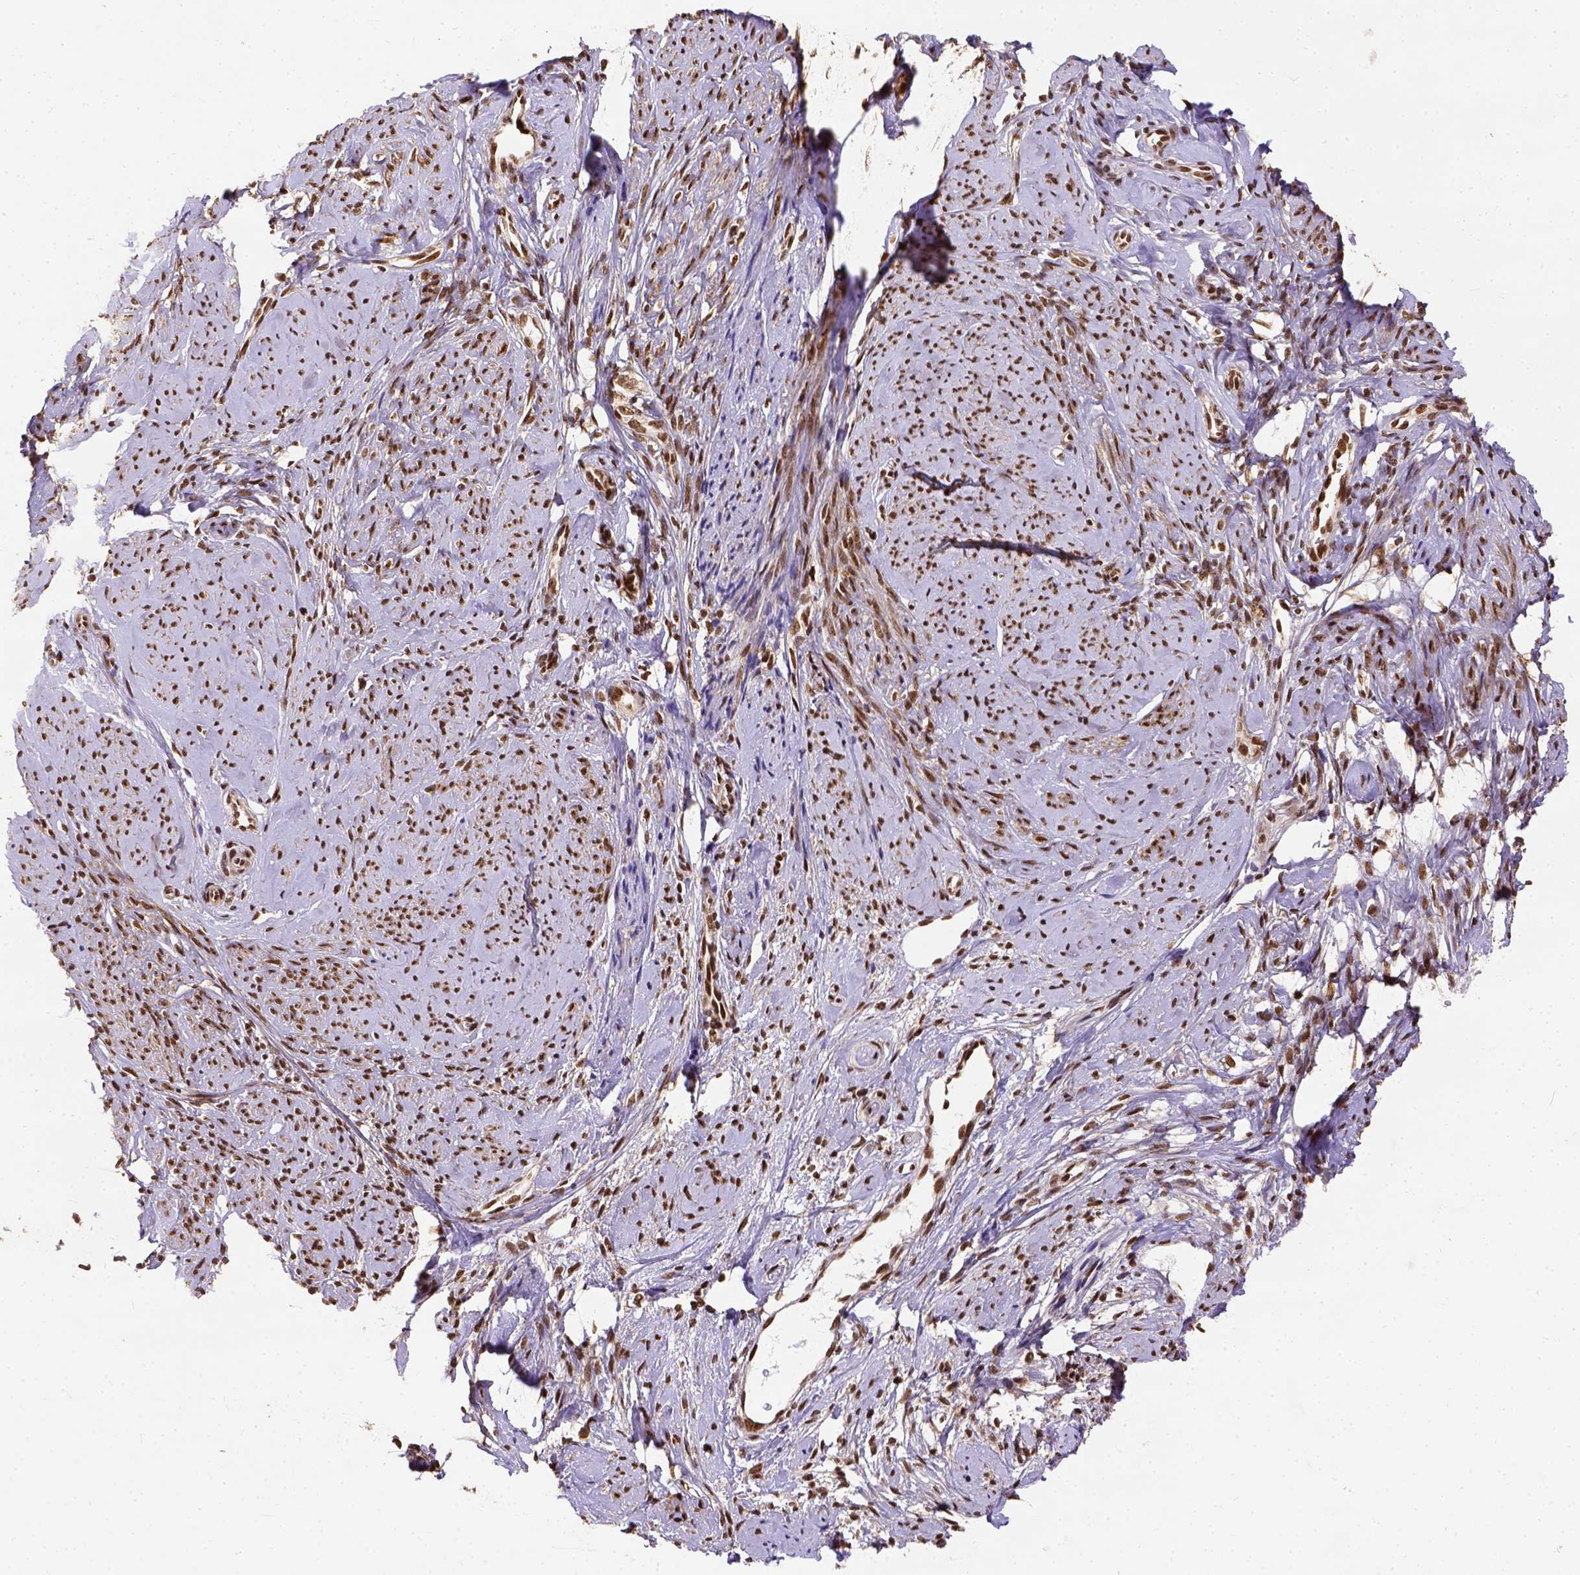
{"staining": {"intensity": "strong", "quantity": ">75%", "location": "nuclear"}, "tissue": "smooth muscle", "cell_type": "Smooth muscle cells", "image_type": "normal", "snomed": [{"axis": "morphology", "description": "Normal tissue, NOS"}, {"axis": "topography", "description": "Smooth muscle"}], "caption": "DAB immunohistochemical staining of normal human smooth muscle demonstrates strong nuclear protein expression in about >75% of smooth muscle cells.", "gene": "NACC1", "patient": {"sex": "female", "age": 48}}